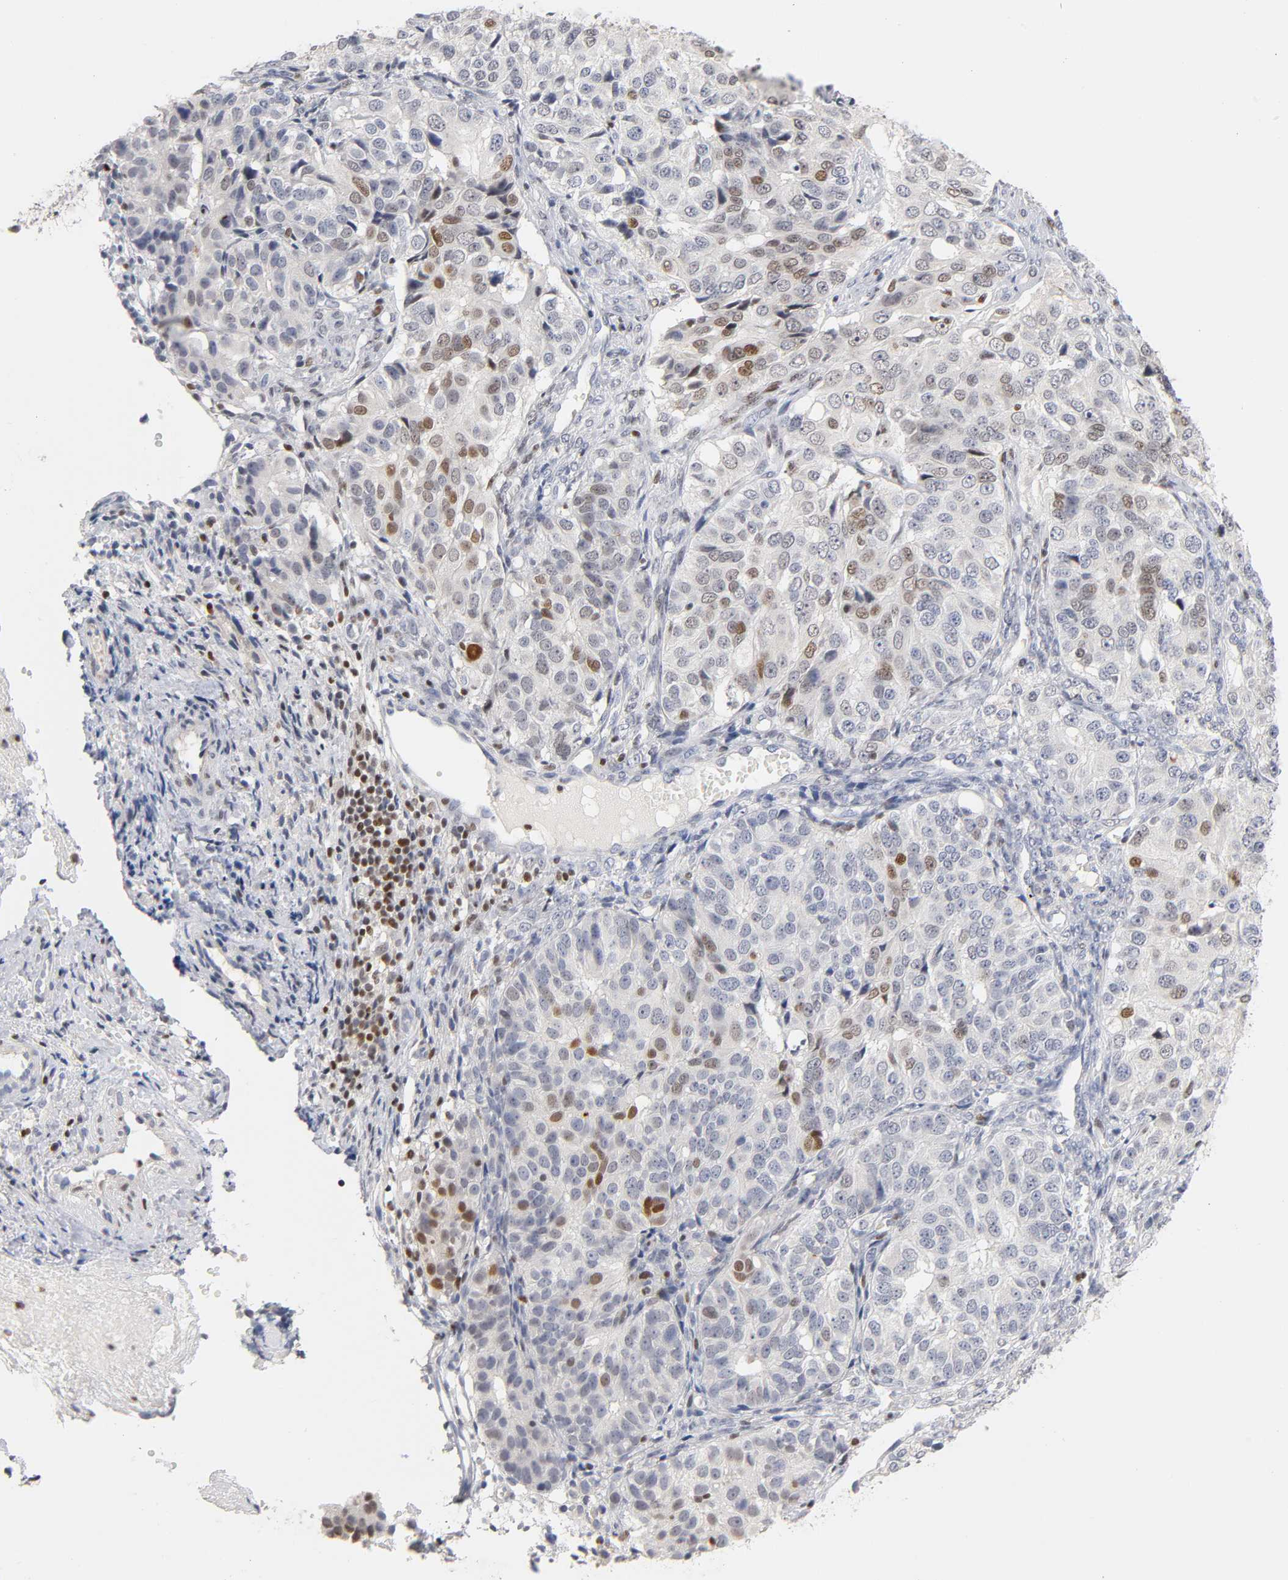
{"staining": {"intensity": "weak", "quantity": "25%-75%", "location": "nuclear"}, "tissue": "ovarian cancer", "cell_type": "Tumor cells", "image_type": "cancer", "snomed": [{"axis": "morphology", "description": "Carcinoma, endometroid"}, {"axis": "topography", "description": "Ovary"}], "caption": "High-power microscopy captured an IHC image of ovarian cancer, revealing weak nuclear expression in about 25%-75% of tumor cells. (IHC, brightfield microscopy, high magnification).", "gene": "RUNX1", "patient": {"sex": "female", "age": 51}}